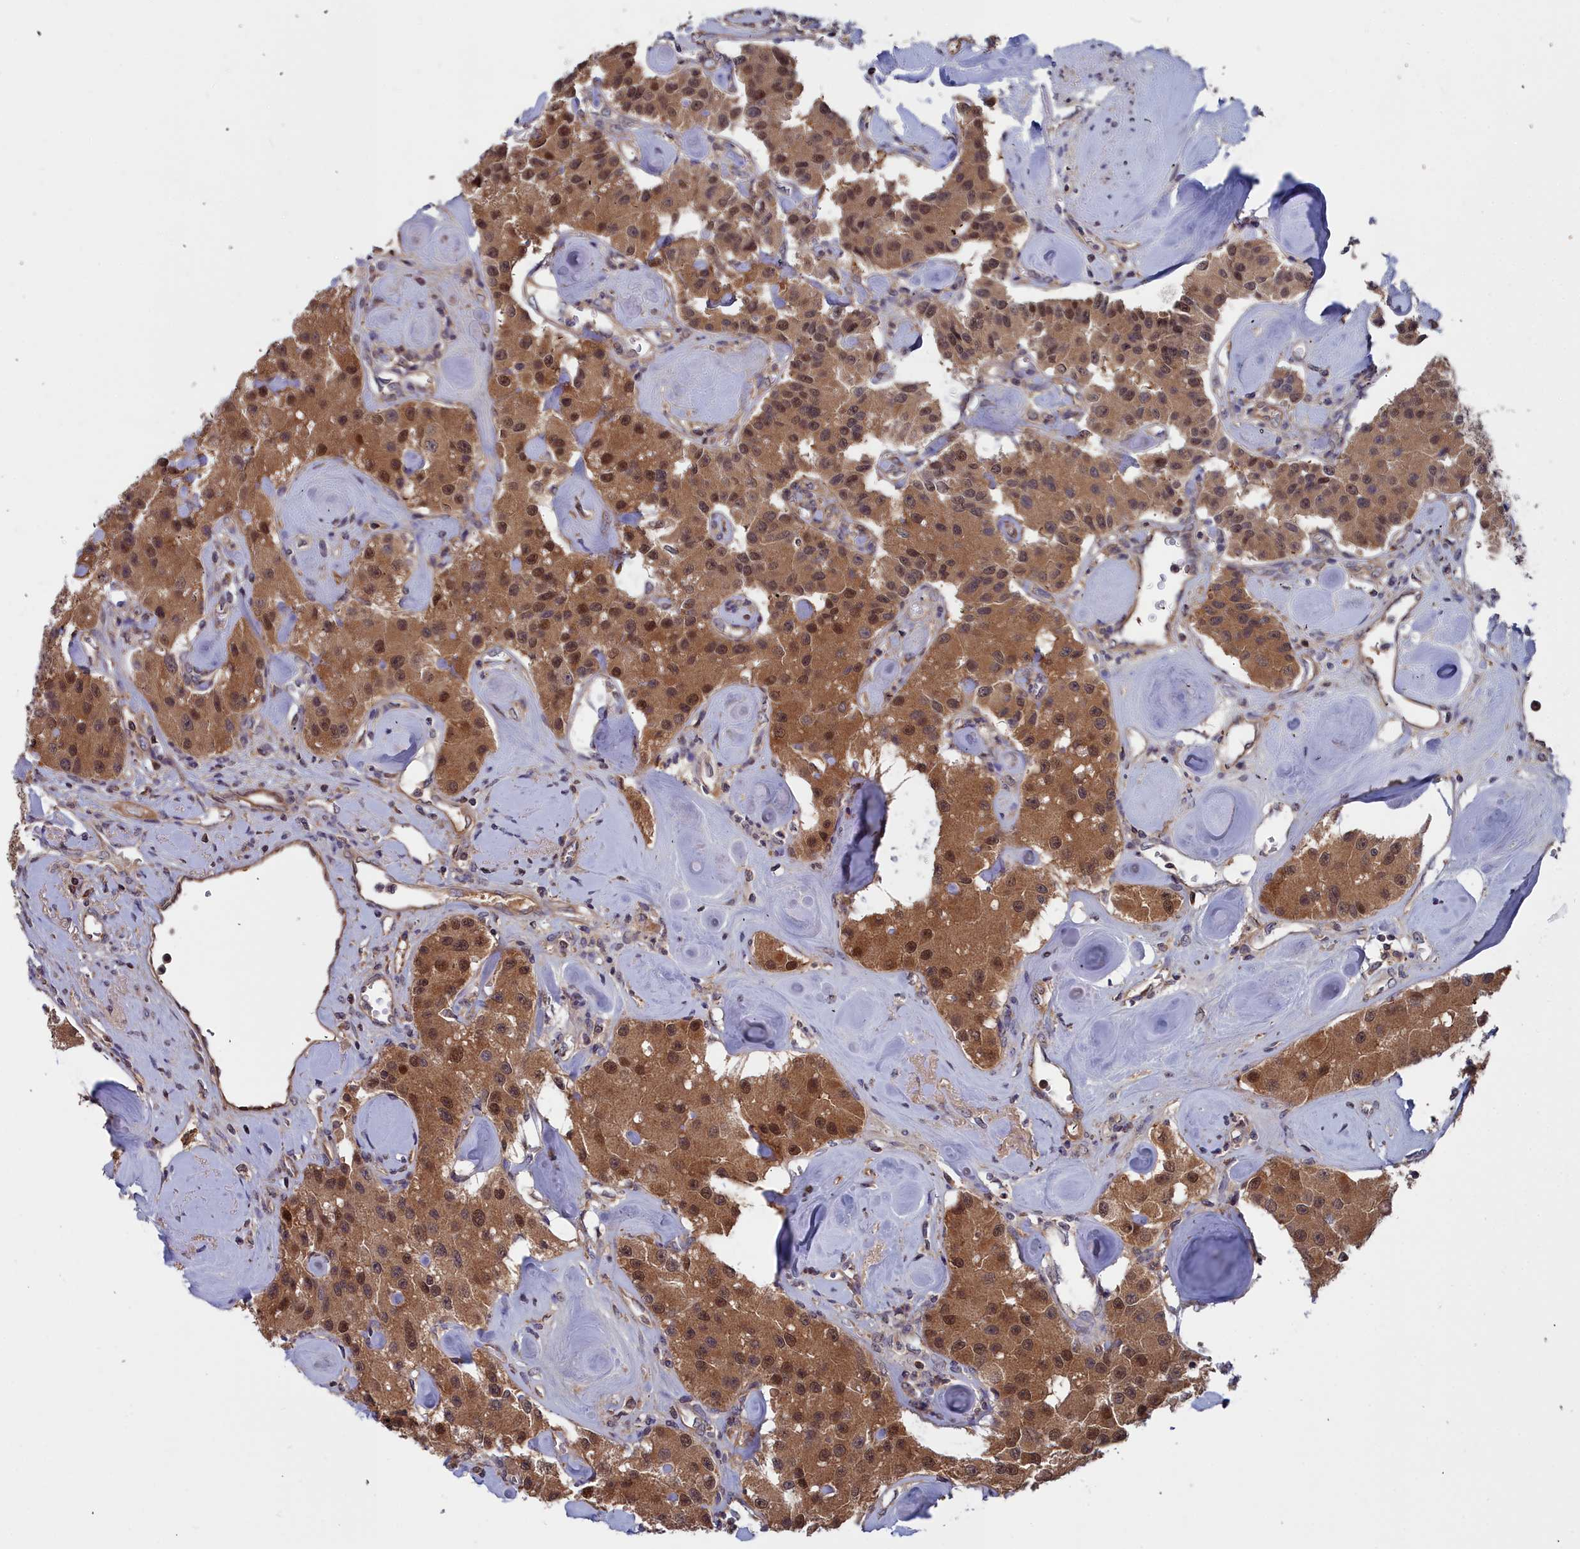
{"staining": {"intensity": "moderate", "quantity": ">75%", "location": "cytoplasmic/membranous,nuclear"}, "tissue": "carcinoid", "cell_type": "Tumor cells", "image_type": "cancer", "snomed": [{"axis": "morphology", "description": "Carcinoid, malignant, NOS"}, {"axis": "topography", "description": "Pancreas"}], "caption": "Tumor cells exhibit medium levels of moderate cytoplasmic/membranous and nuclear staining in about >75% of cells in human carcinoid (malignant).", "gene": "GFRA2", "patient": {"sex": "male", "age": 41}}